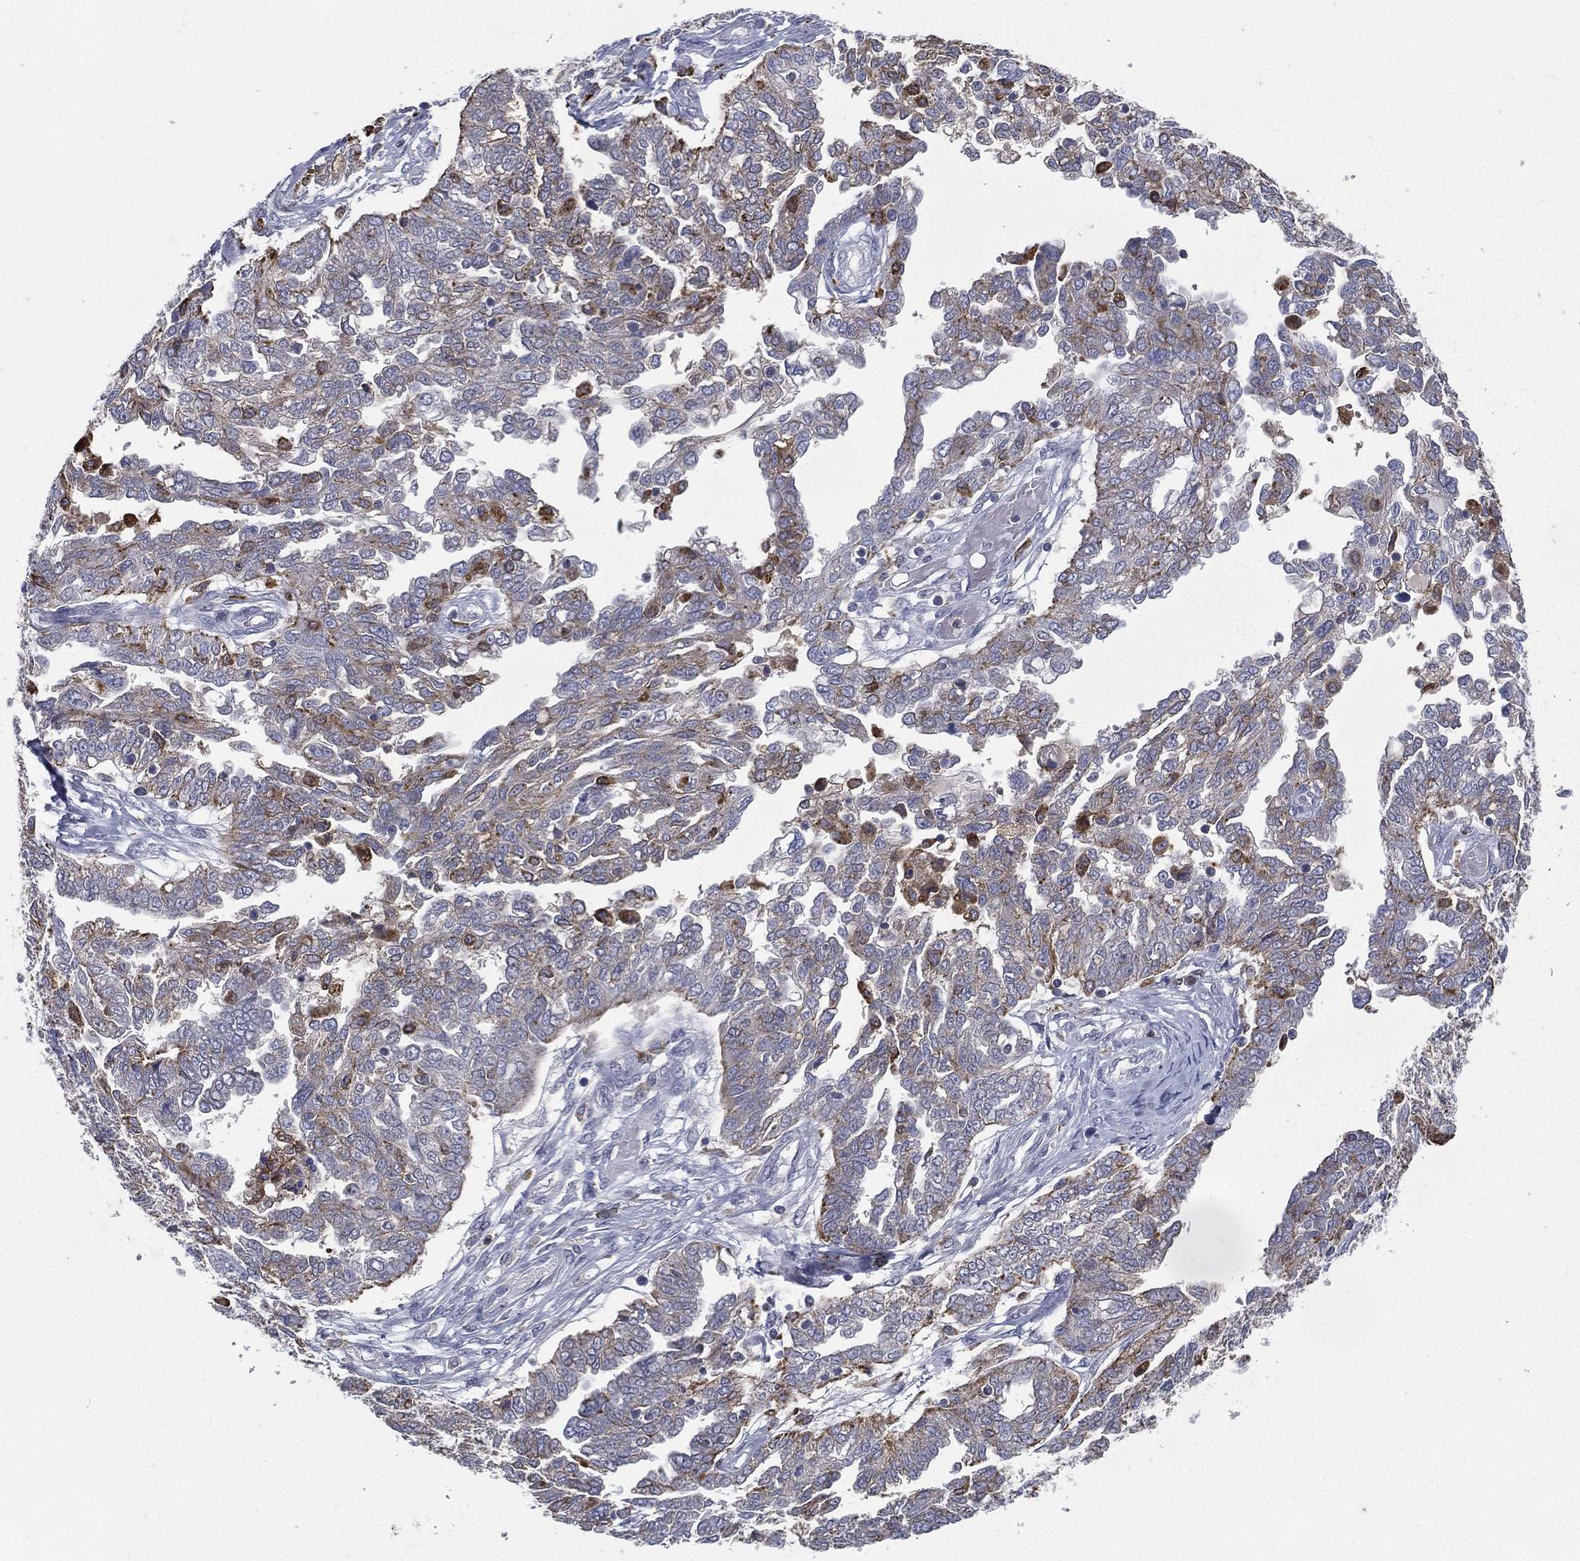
{"staining": {"intensity": "moderate", "quantity": "25%-75%", "location": "cytoplasmic/membranous"}, "tissue": "ovarian cancer", "cell_type": "Tumor cells", "image_type": "cancer", "snomed": [{"axis": "morphology", "description": "Cystadenocarcinoma, serous, NOS"}, {"axis": "topography", "description": "Ovary"}], "caption": "Ovarian cancer stained for a protein exhibits moderate cytoplasmic/membranous positivity in tumor cells. The staining is performed using DAB brown chromogen to label protein expression. The nuclei are counter-stained blue using hematoxylin.", "gene": "EVI2B", "patient": {"sex": "female", "age": 67}}